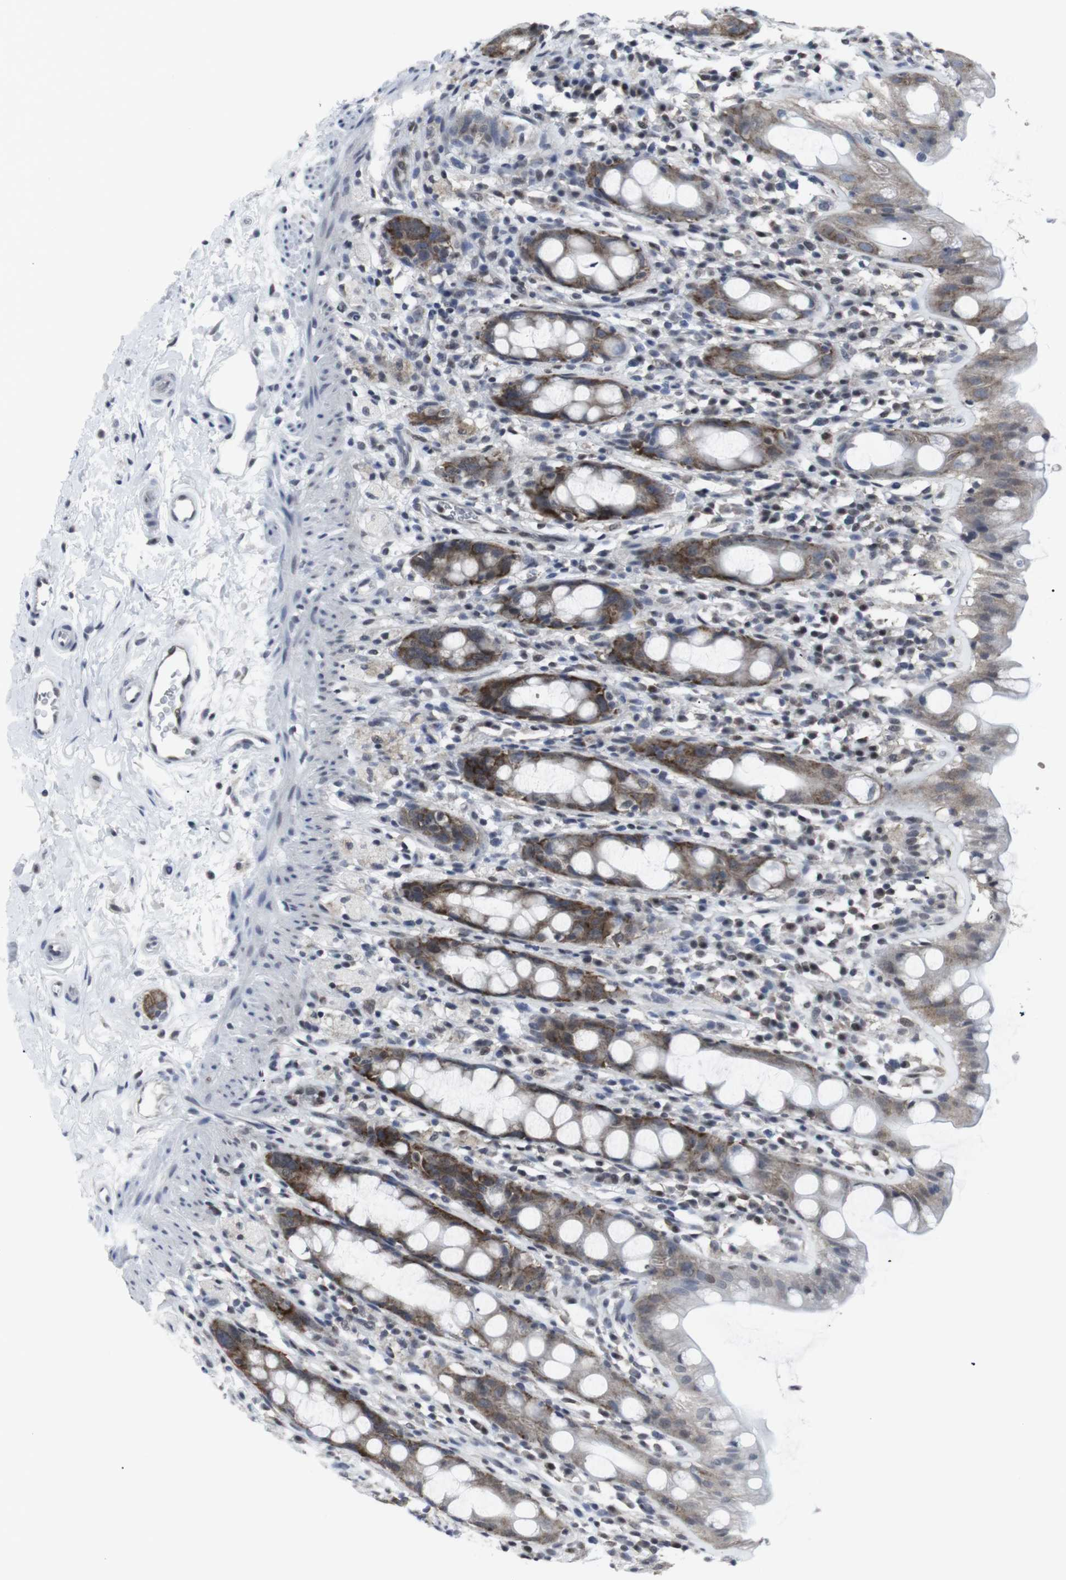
{"staining": {"intensity": "moderate", "quantity": ">75%", "location": "cytoplasmic/membranous"}, "tissue": "rectum", "cell_type": "Glandular cells", "image_type": "normal", "snomed": [{"axis": "morphology", "description": "Normal tissue, NOS"}, {"axis": "topography", "description": "Rectum"}], "caption": "Human rectum stained for a protein (brown) reveals moderate cytoplasmic/membranous positive expression in about >75% of glandular cells.", "gene": "GEMIN2", "patient": {"sex": "male", "age": 44}}